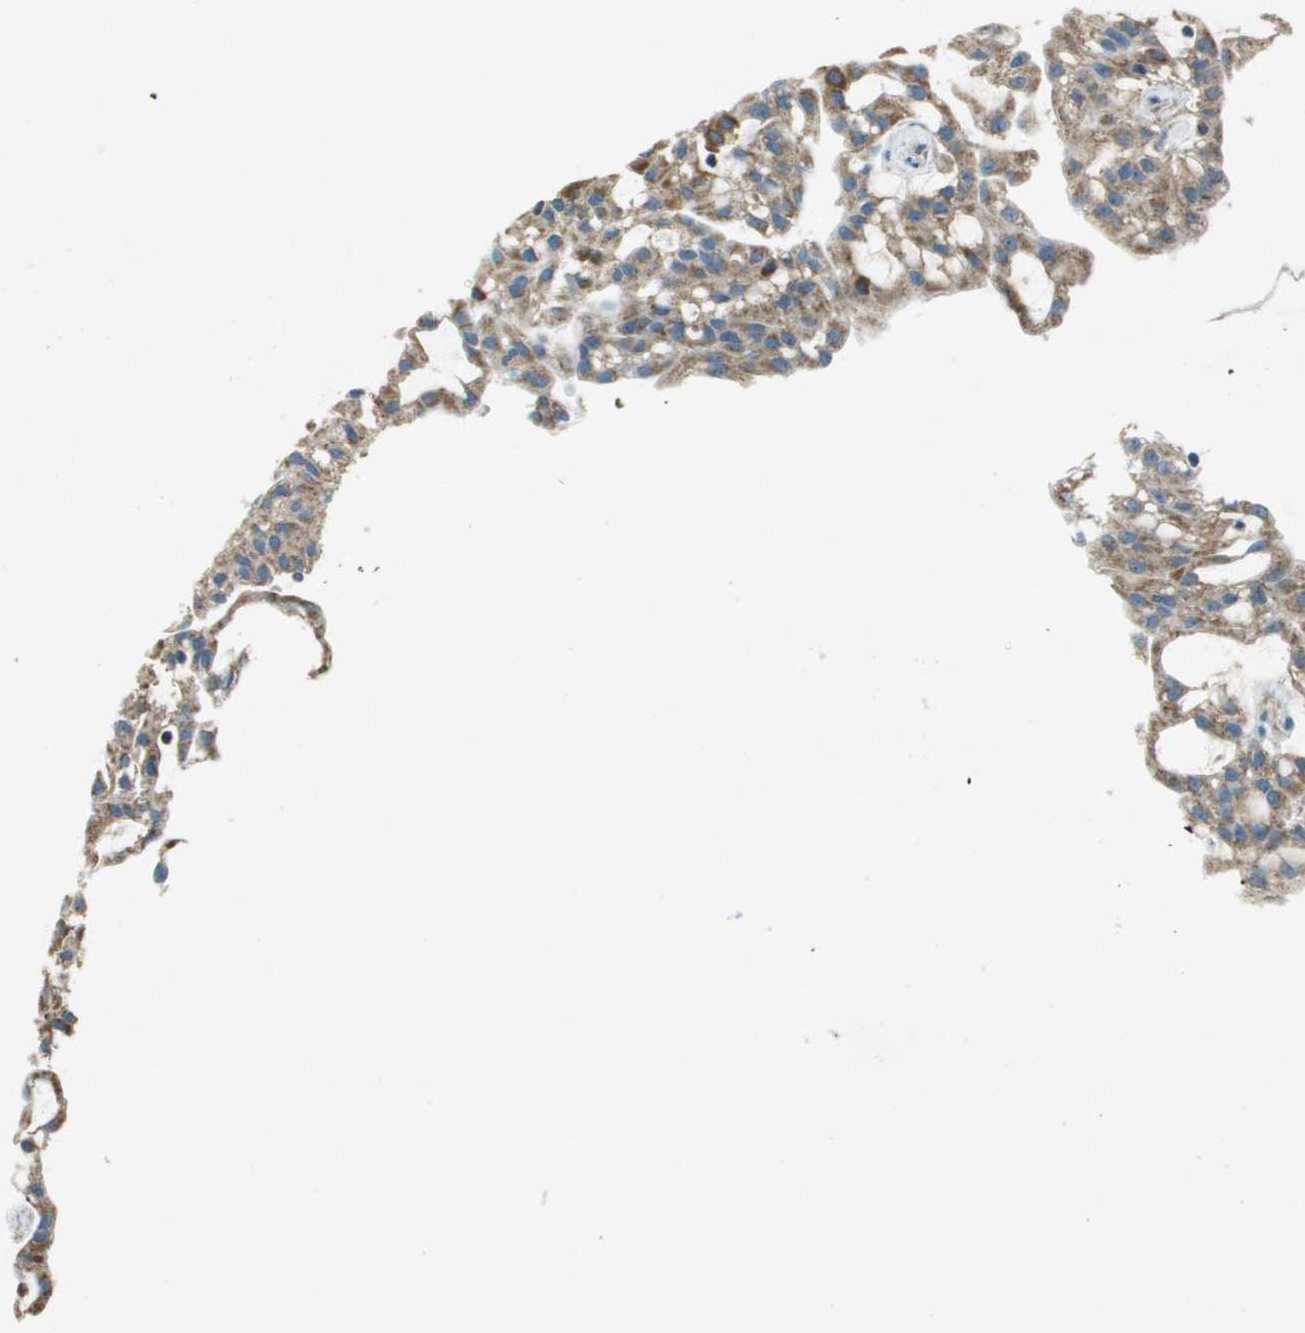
{"staining": {"intensity": "moderate", "quantity": ">75%", "location": "cytoplasmic/membranous"}, "tissue": "renal cancer", "cell_type": "Tumor cells", "image_type": "cancer", "snomed": [{"axis": "morphology", "description": "Adenocarcinoma, NOS"}, {"axis": "topography", "description": "Kidney"}], "caption": "Immunohistochemical staining of human adenocarcinoma (renal) reveals medium levels of moderate cytoplasmic/membranous protein expression in approximately >75% of tumor cells.", "gene": "MIGA1", "patient": {"sex": "male", "age": 63}}